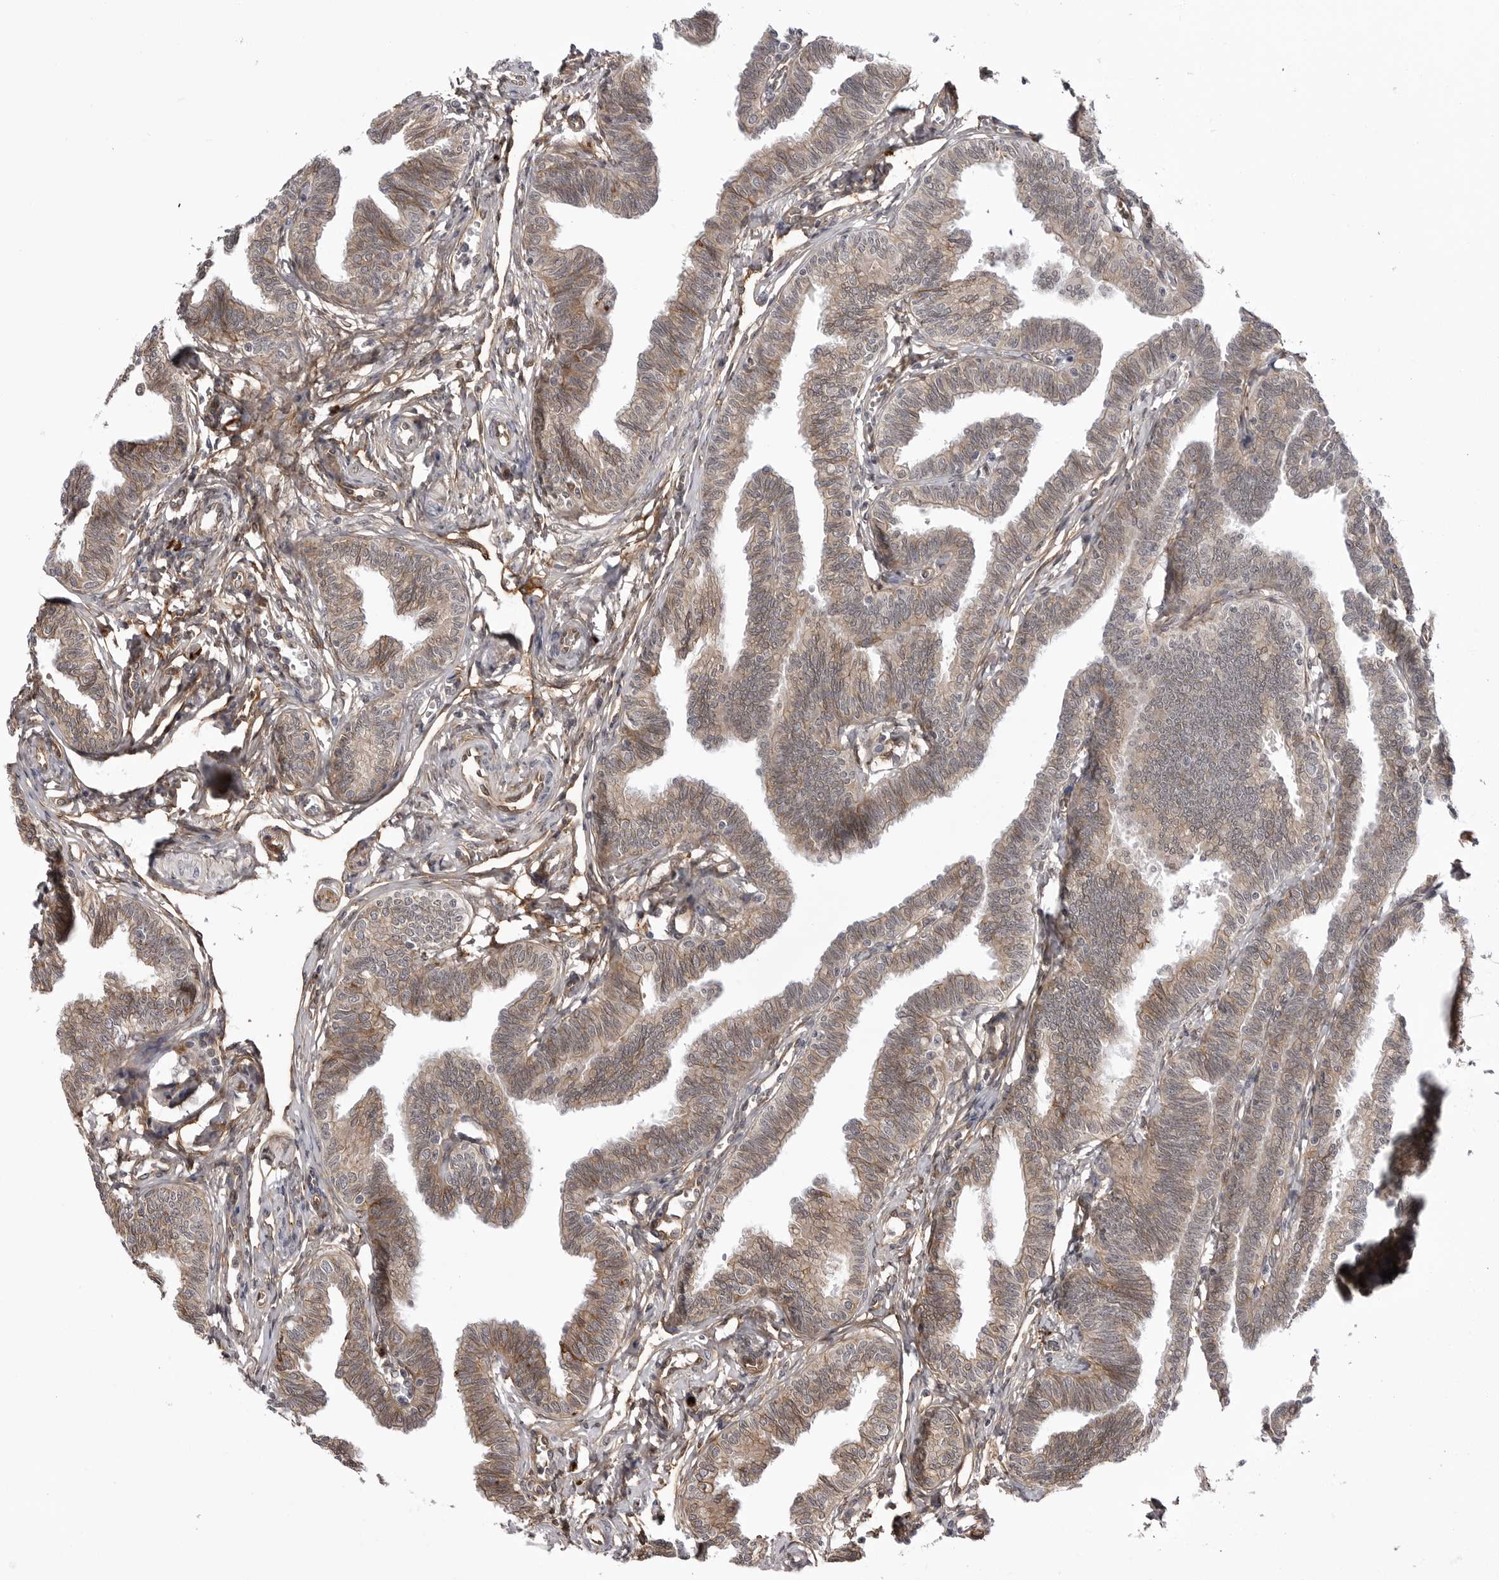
{"staining": {"intensity": "moderate", "quantity": ">75%", "location": "cytoplasmic/membranous"}, "tissue": "fallopian tube", "cell_type": "Glandular cells", "image_type": "normal", "snomed": [{"axis": "morphology", "description": "Normal tissue, NOS"}, {"axis": "topography", "description": "Fallopian tube"}, {"axis": "topography", "description": "Ovary"}], "caption": "Fallopian tube stained for a protein displays moderate cytoplasmic/membranous positivity in glandular cells. (IHC, brightfield microscopy, high magnification).", "gene": "ARL5A", "patient": {"sex": "female", "age": 23}}